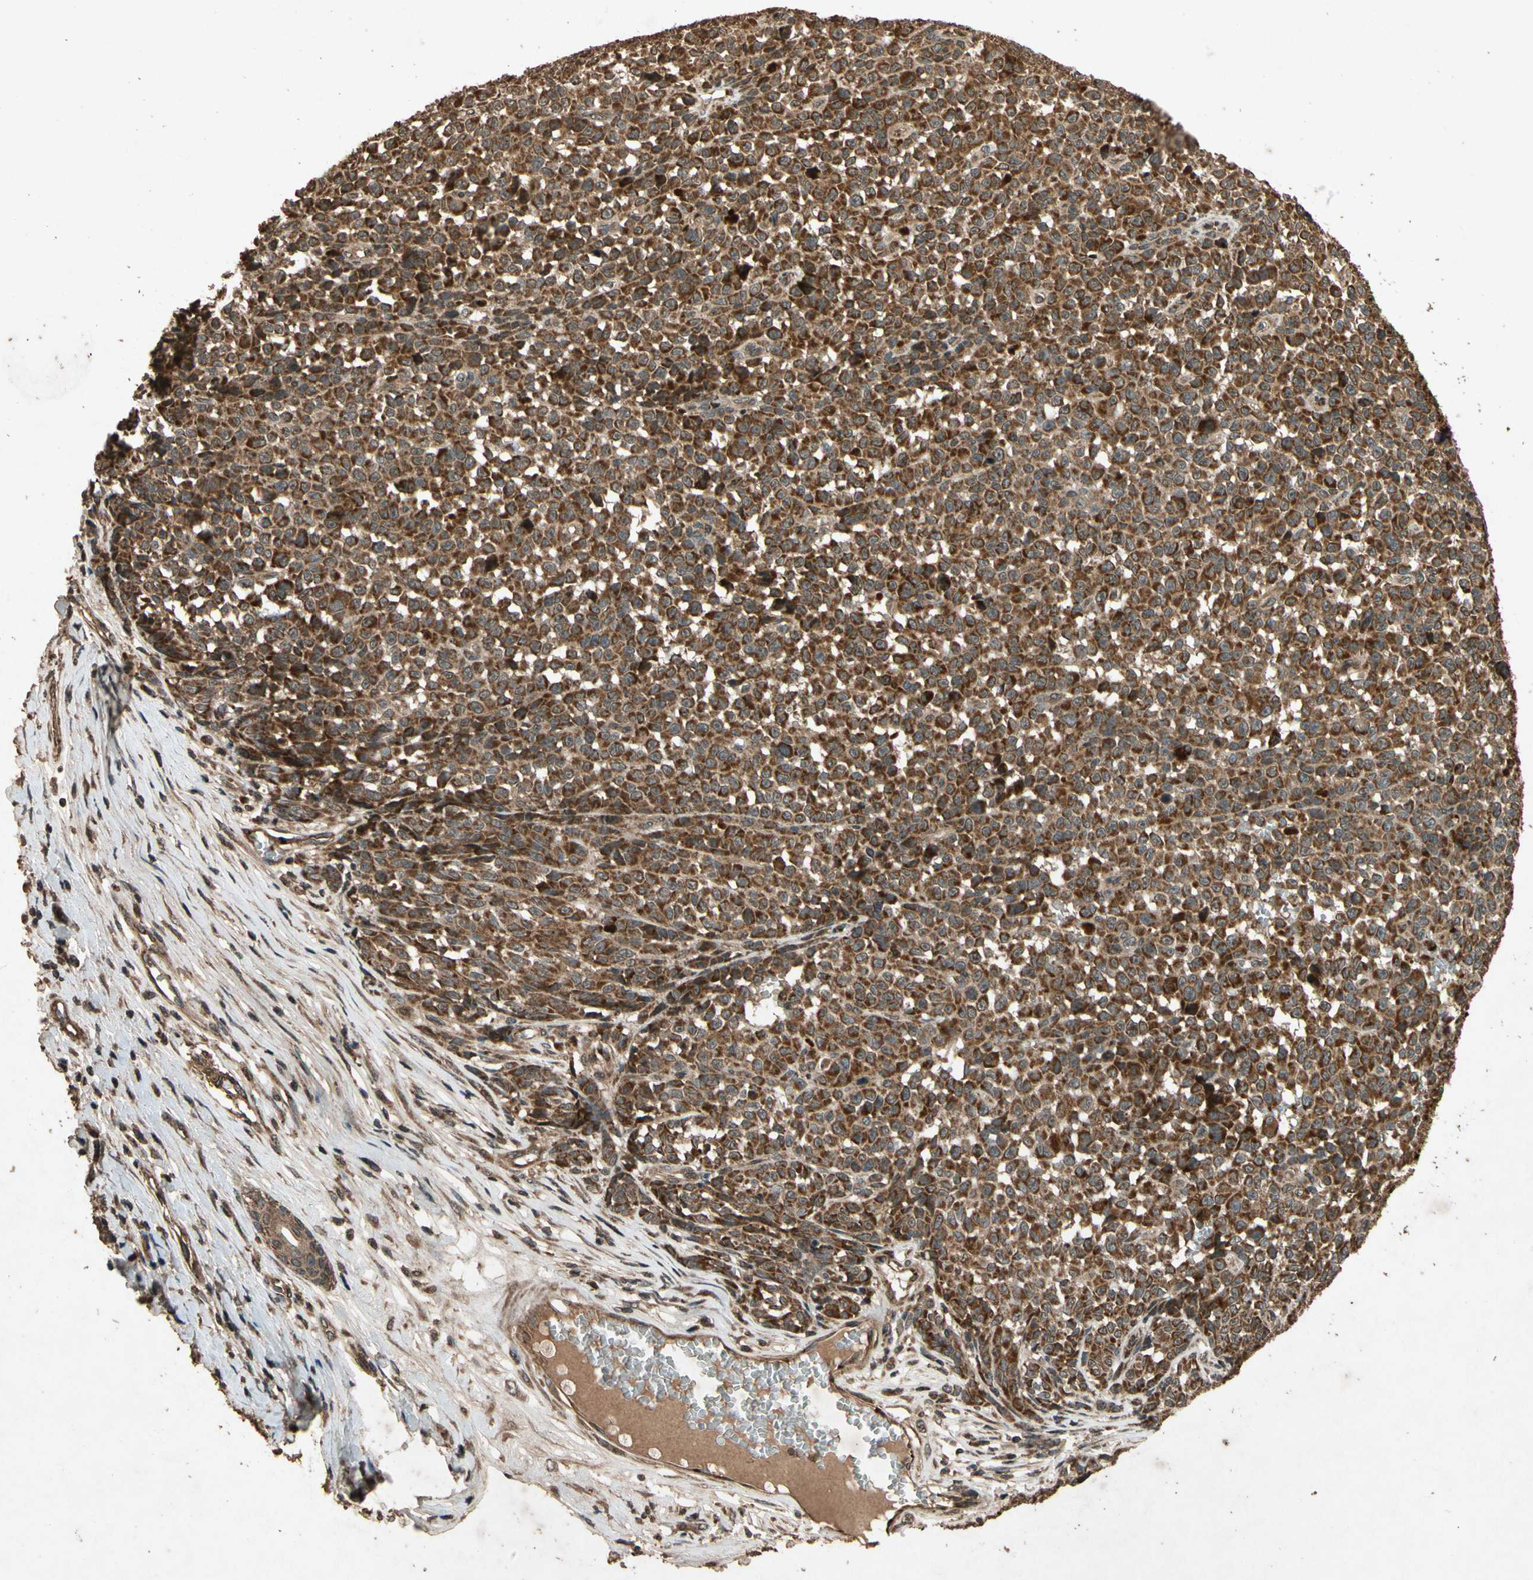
{"staining": {"intensity": "strong", "quantity": ">75%", "location": "cytoplasmic/membranous"}, "tissue": "melanoma", "cell_type": "Tumor cells", "image_type": "cancer", "snomed": [{"axis": "morphology", "description": "Malignant melanoma, NOS"}, {"axis": "topography", "description": "Skin"}], "caption": "Tumor cells display strong cytoplasmic/membranous expression in about >75% of cells in malignant melanoma. The staining was performed using DAB (3,3'-diaminobenzidine) to visualize the protein expression in brown, while the nuclei were stained in blue with hematoxylin (Magnification: 20x).", "gene": "TXN2", "patient": {"sex": "female", "age": 82}}